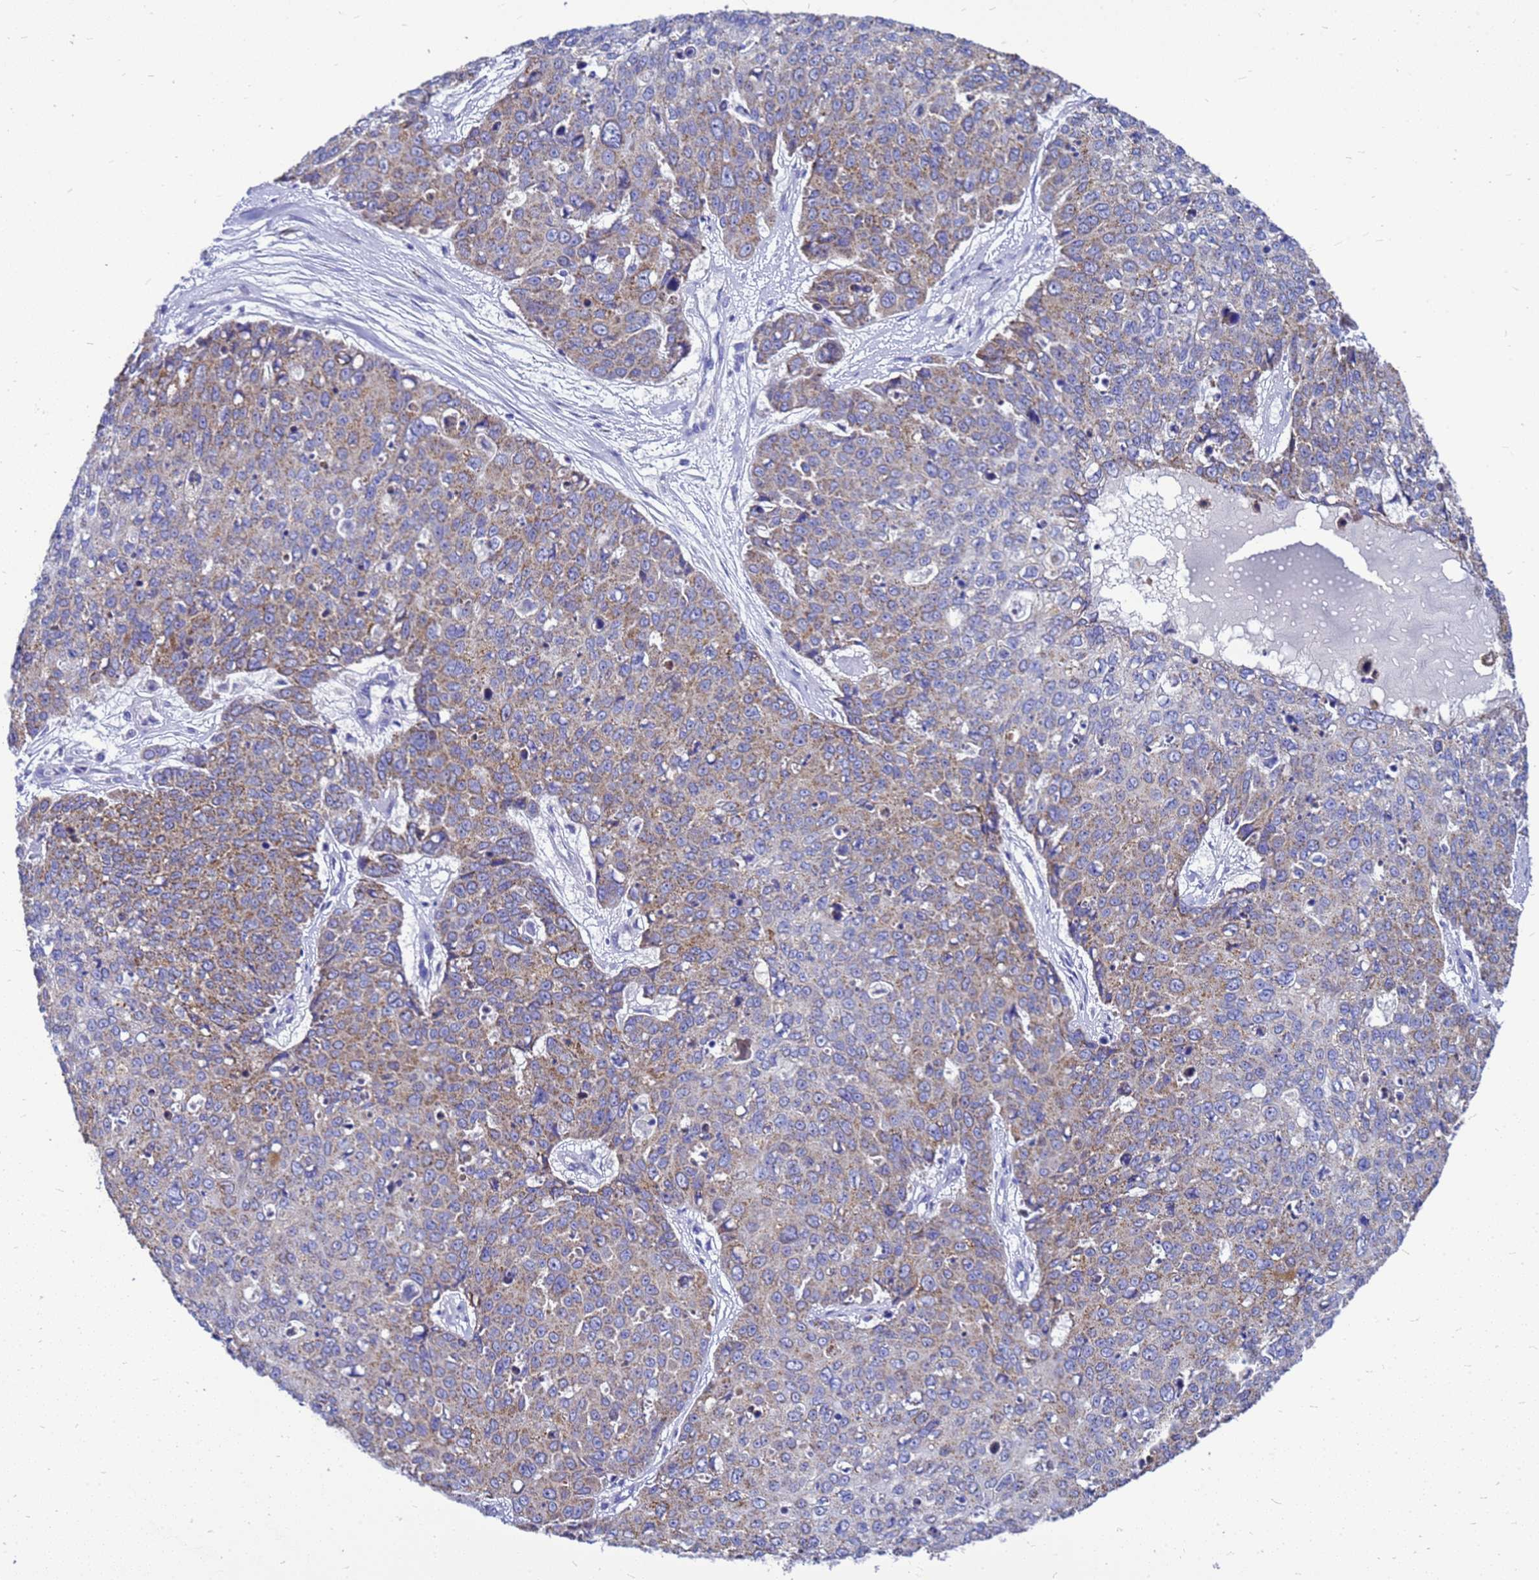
{"staining": {"intensity": "moderate", "quantity": "25%-75%", "location": "cytoplasmic/membranous"}, "tissue": "skin cancer", "cell_type": "Tumor cells", "image_type": "cancer", "snomed": [{"axis": "morphology", "description": "Squamous cell carcinoma, NOS"}, {"axis": "topography", "description": "Skin"}], "caption": "About 25%-75% of tumor cells in squamous cell carcinoma (skin) show moderate cytoplasmic/membranous protein positivity as visualized by brown immunohistochemical staining.", "gene": "OR52E2", "patient": {"sex": "male", "age": 71}}